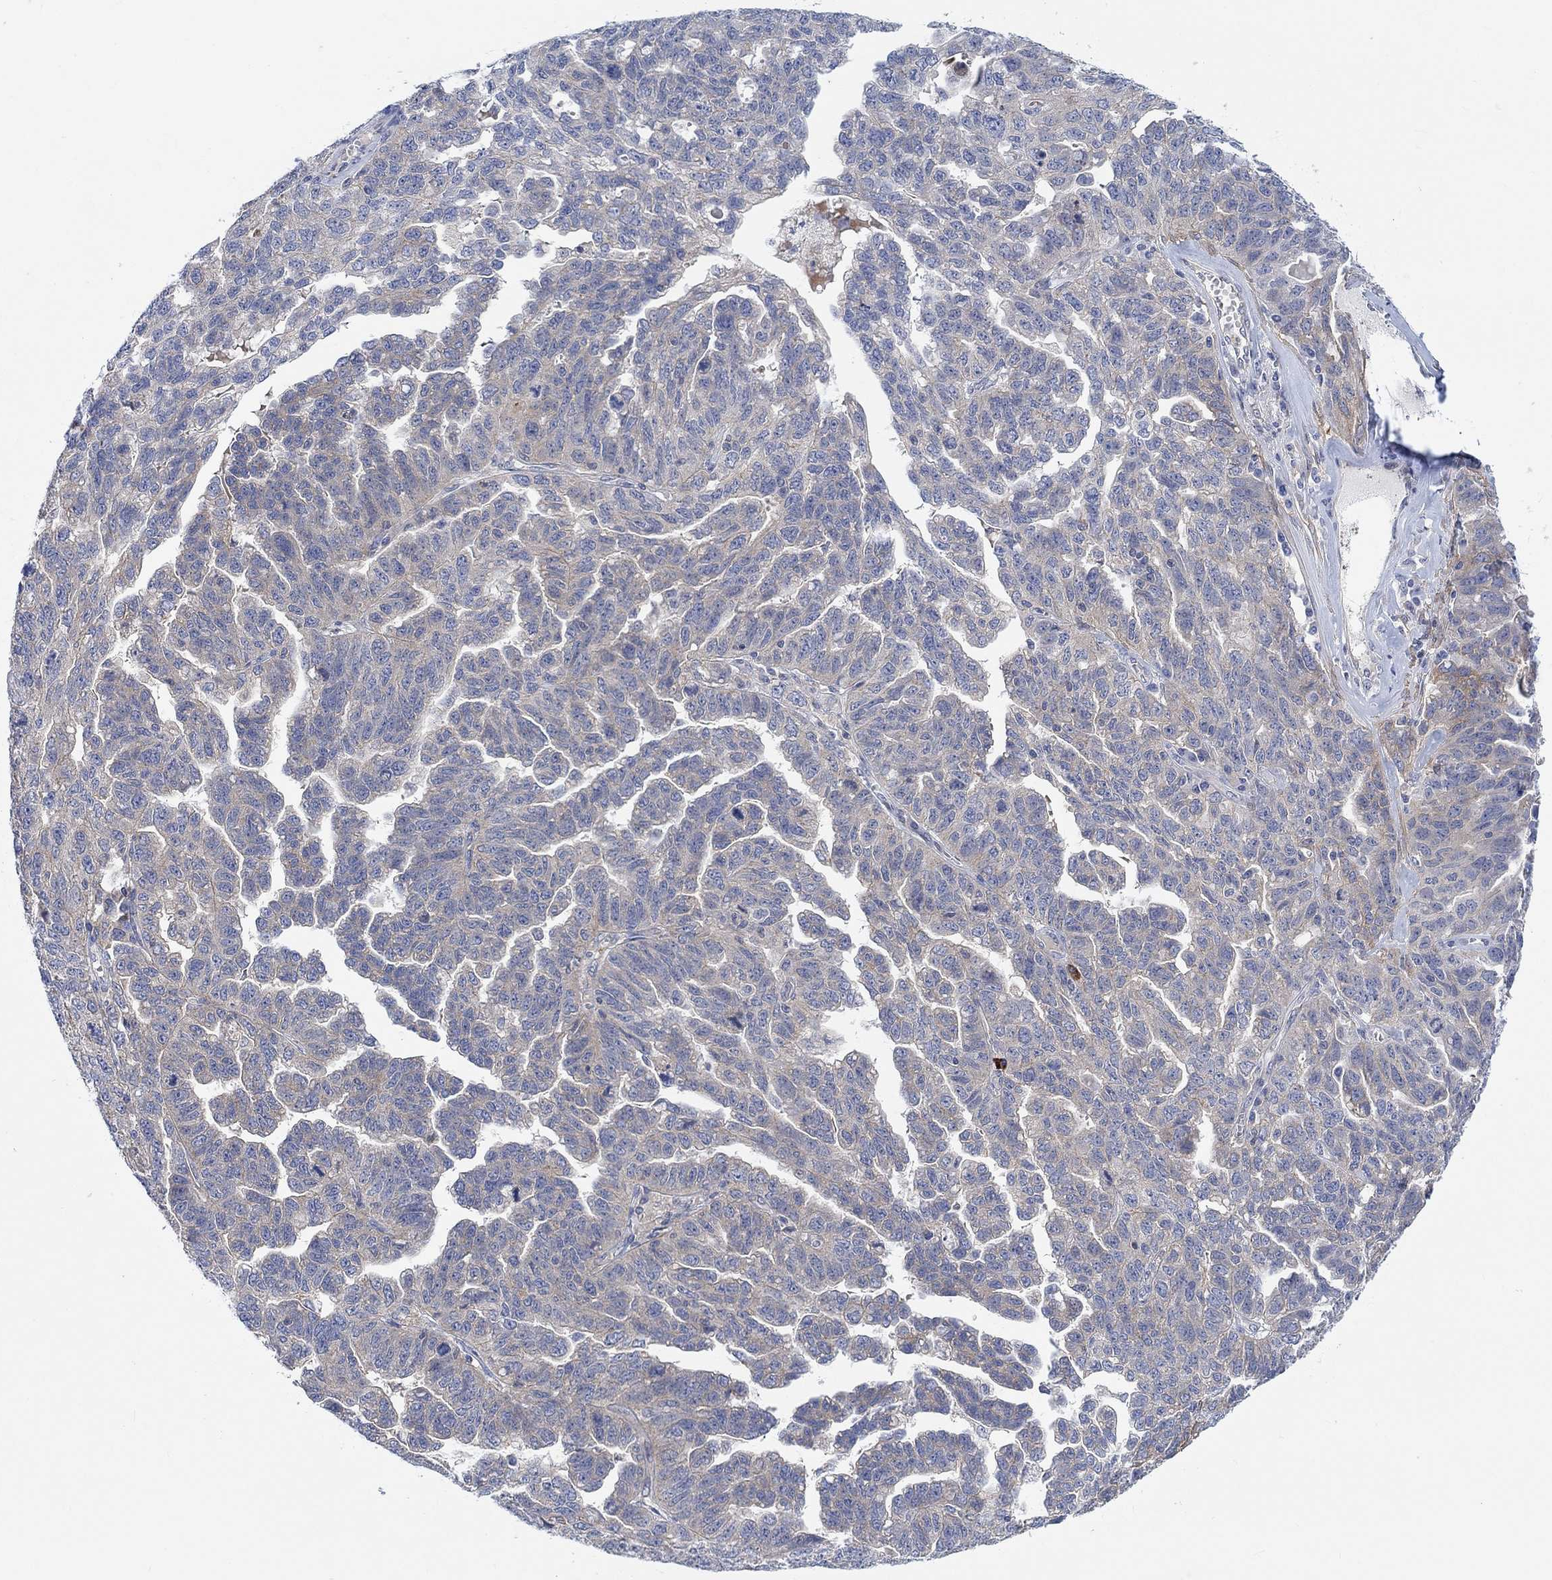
{"staining": {"intensity": "negative", "quantity": "none", "location": "none"}, "tissue": "ovarian cancer", "cell_type": "Tumor cells", "image_type": "cancer", "snomed": [{"axis": "morphology", "description": "Cystadenocarcinoma, serous, NOS"}, {"axis": "topography", "description": "Ovary"}], "caption": "The IHC histopathology image has no significant expression in tumor cells of serous cystadenocarcinoma (ovarian) tissue. Brightfield microscopy of immunohistochemistry (IHC) stained with DAB (3,3'-diaminobenzidine) (brown) and hematoxylin (blue), captured at high magnification.", "gene": "PMFBP1", "patient": {"sex": "female", "age": 71}}